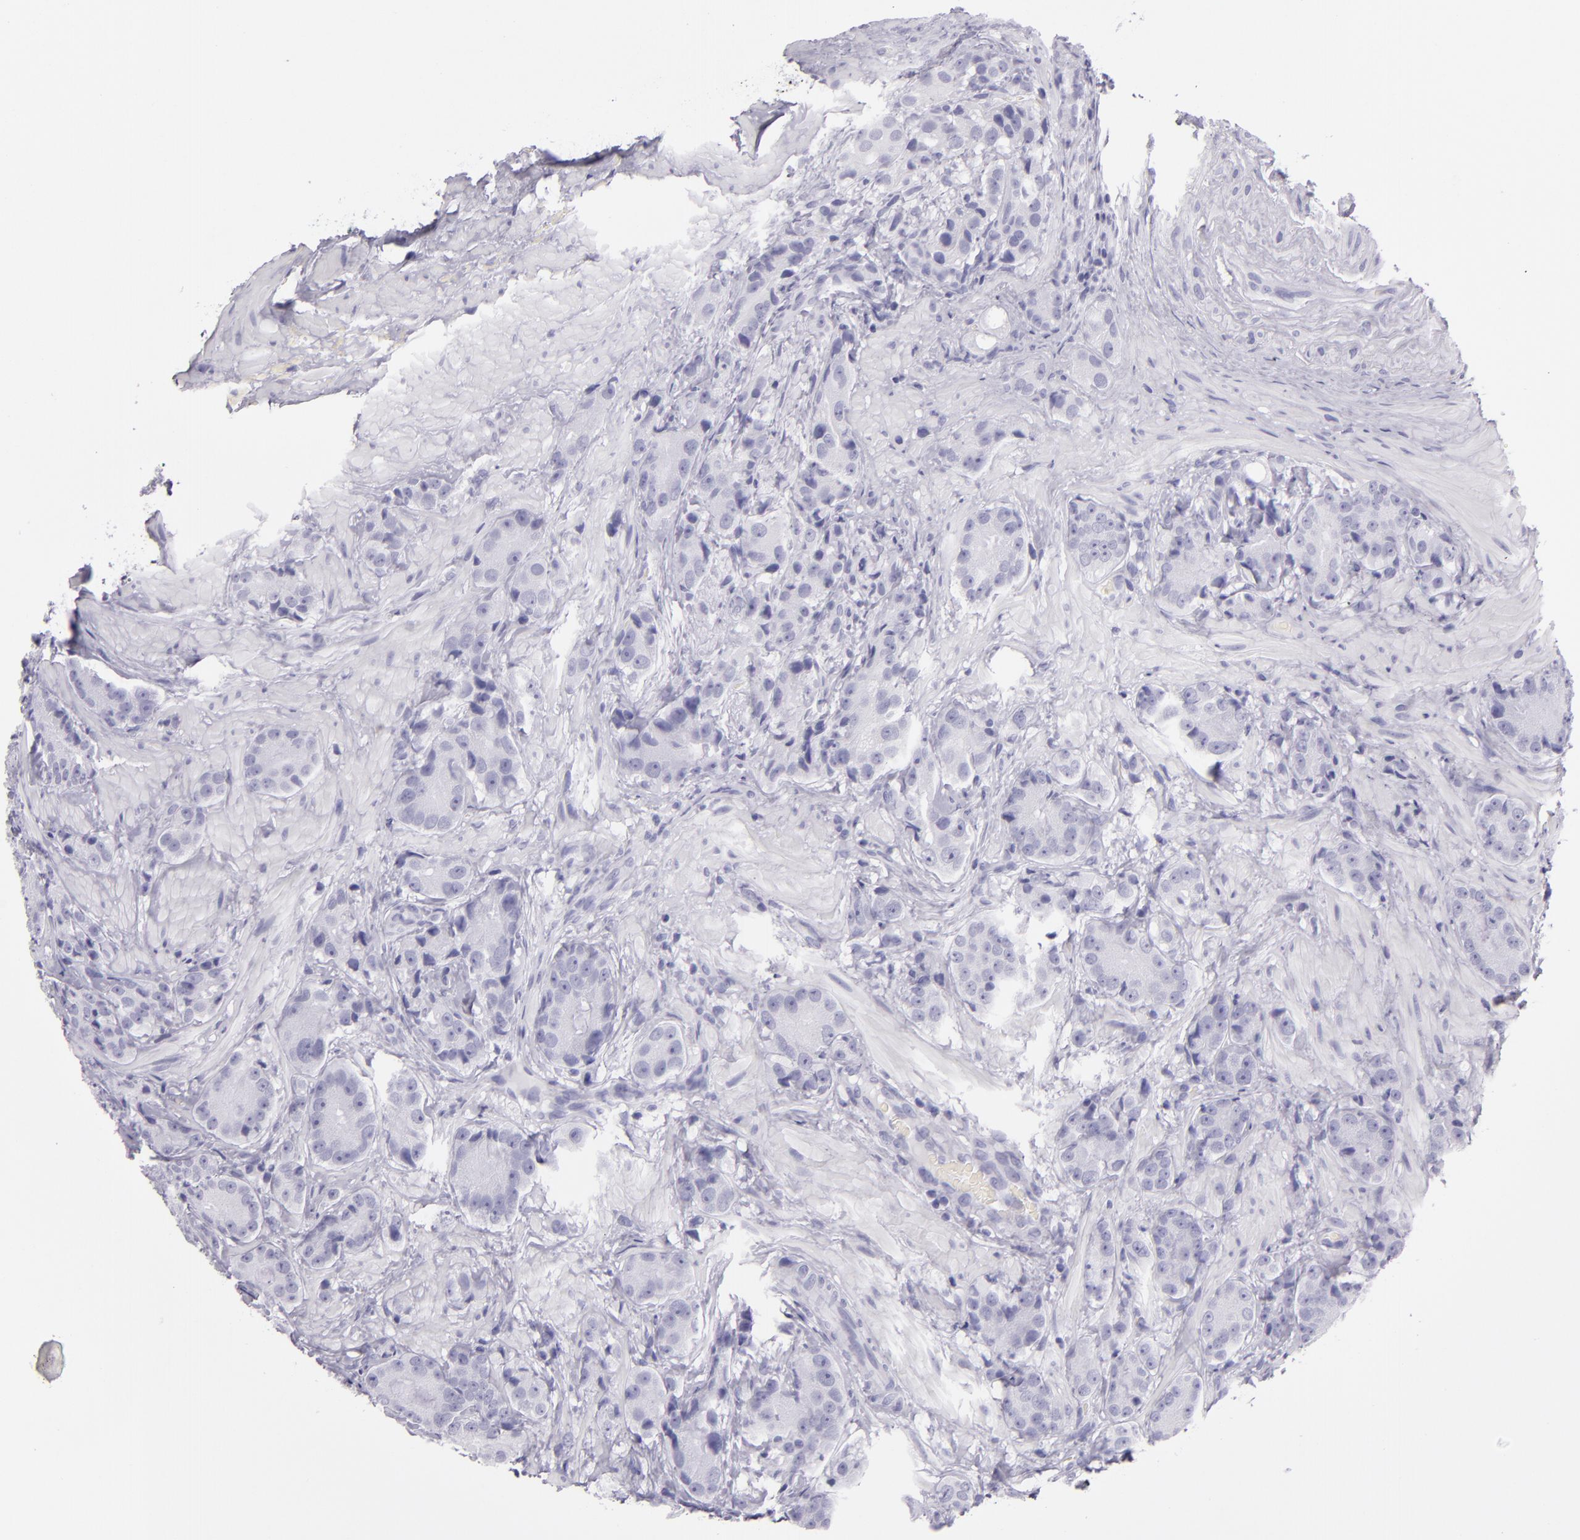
{"staining": {"intensity": "negative", "quantity": "none", "location": "none"}, "tissue": "prostate cancer", "cell_type": "Tumor cells", "image_type": "cancer", "snomed": [{"axis": "morphology", "description": "Adenocarcinoma, High grade"}, {"axis": "topography", "description": "Prostate"}], "caption": "This is an immunohistochemistry (IHC) histopathology image of human prostate cancer (high-grade adenocarcinoma). There is no staining in tumor cells.", "gene": "CR2", "patient": {"sex": "male", "age": 70}}